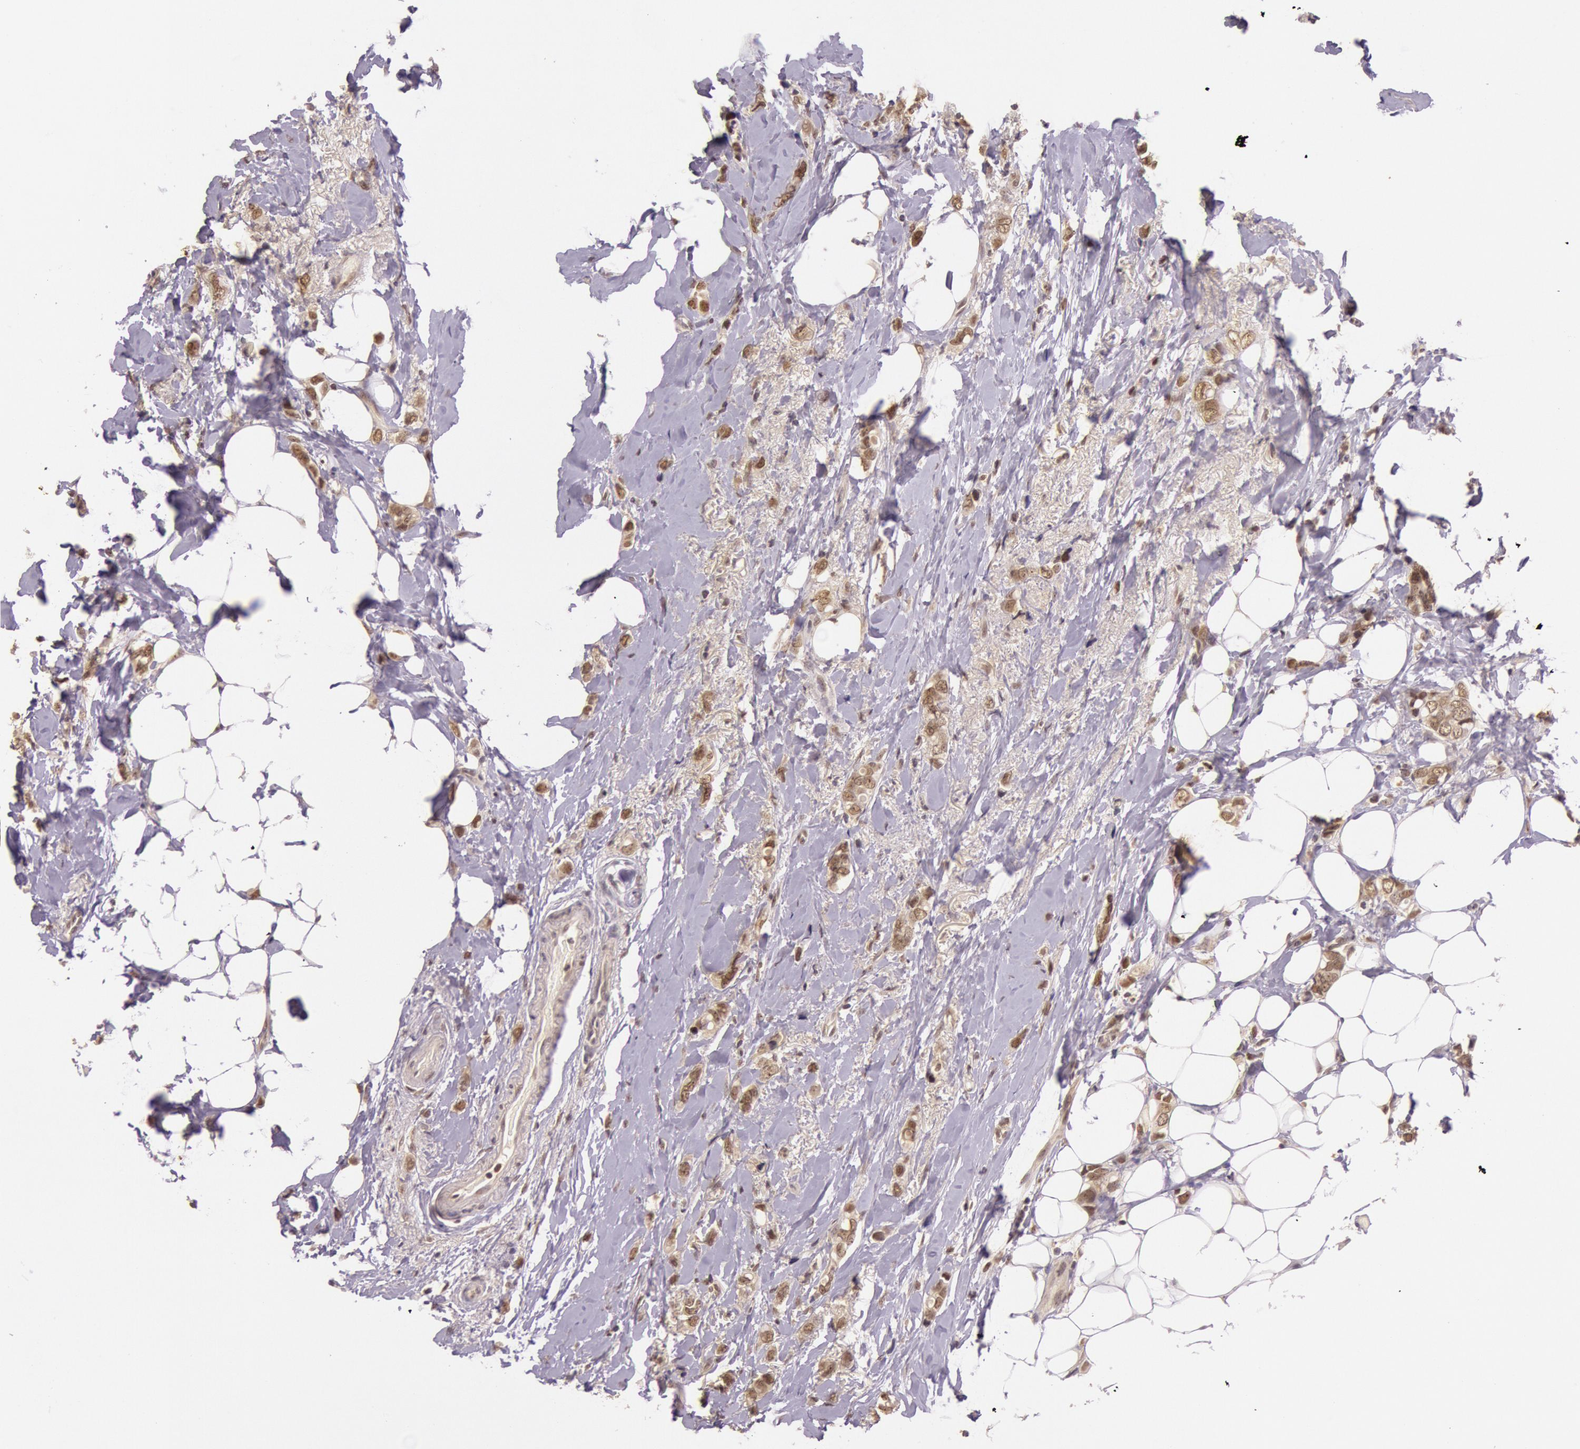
{"staining": {"intensity": "moderate", "quantity": "25%-75%", "location": "cytoplasmic/membranous"}, "tissue": "breast cancer", "cell_type": "Tumor cells", "image_type": "cancer", "snomed": [{"axis": "morphology", "description": "Duct carcinoma"}, {"axis": "topography", "description": "Breast"}], "caption": "Moderate cytoplasmic/membranous expression for a protein is seen in about 25%-75% of tumor cells of breast invasive ductal carcinoma using IHC.", "gene": "RTL10", "patient": {"sex": "female", "age": 72}}